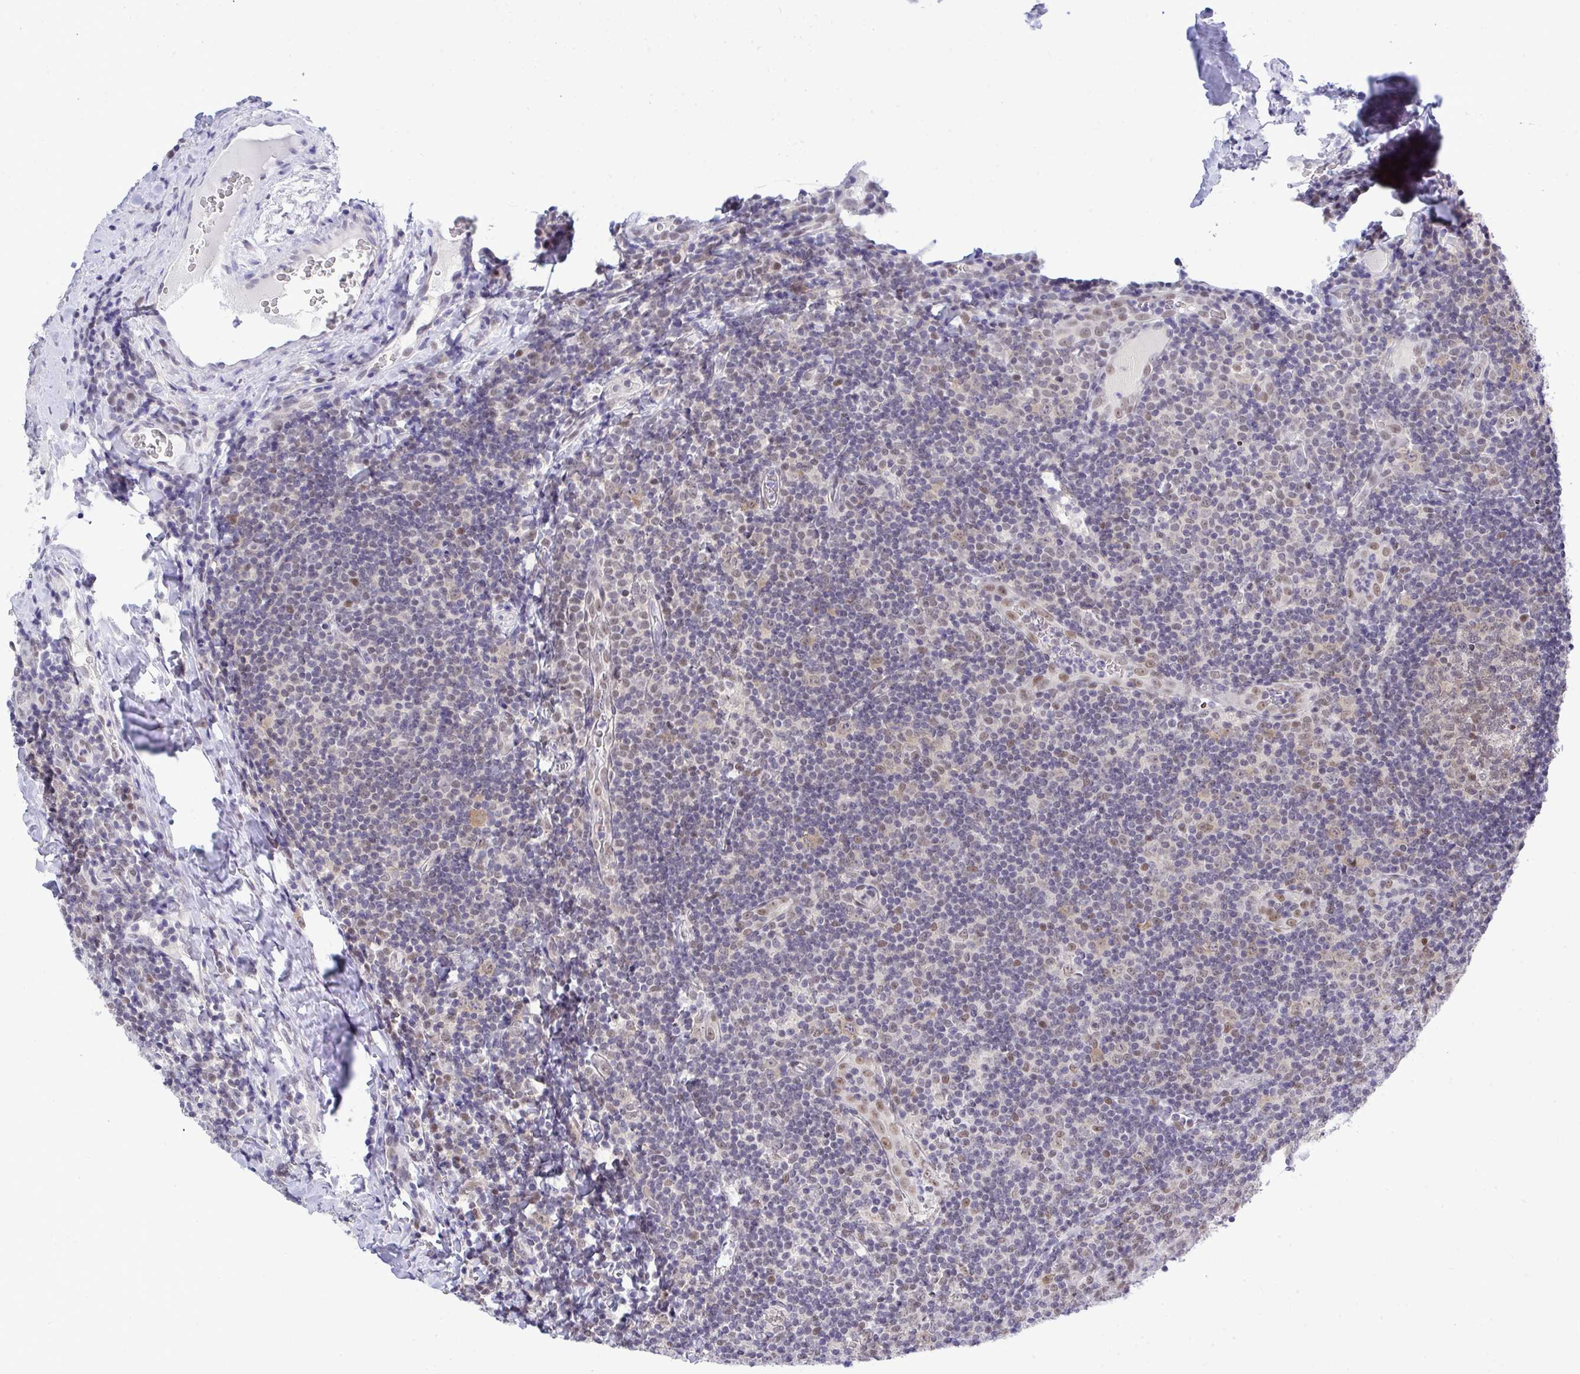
{"staining": {"intensity": "weak", "quantity": "25%-75%", "location": "nuclear"}, "tissue": "tonsil", "cell_type": "Germinal center cells", "image_type": "normal", "snomed": [{"axis": "morphology", "description": "Normal tissue, NOS"}, {"axis": "morphology", "description": "Inflammation, NOS"}, {"axis": "topography", "description": "Tonsil"}], "caption": "Tonsil stained for a protein (brown) demonstrates weak nuclear positive staining in approximately 25%-75% of germinal center cells.", "gene": "THOP1", "patient": {"sex": "female", "age": 31}}